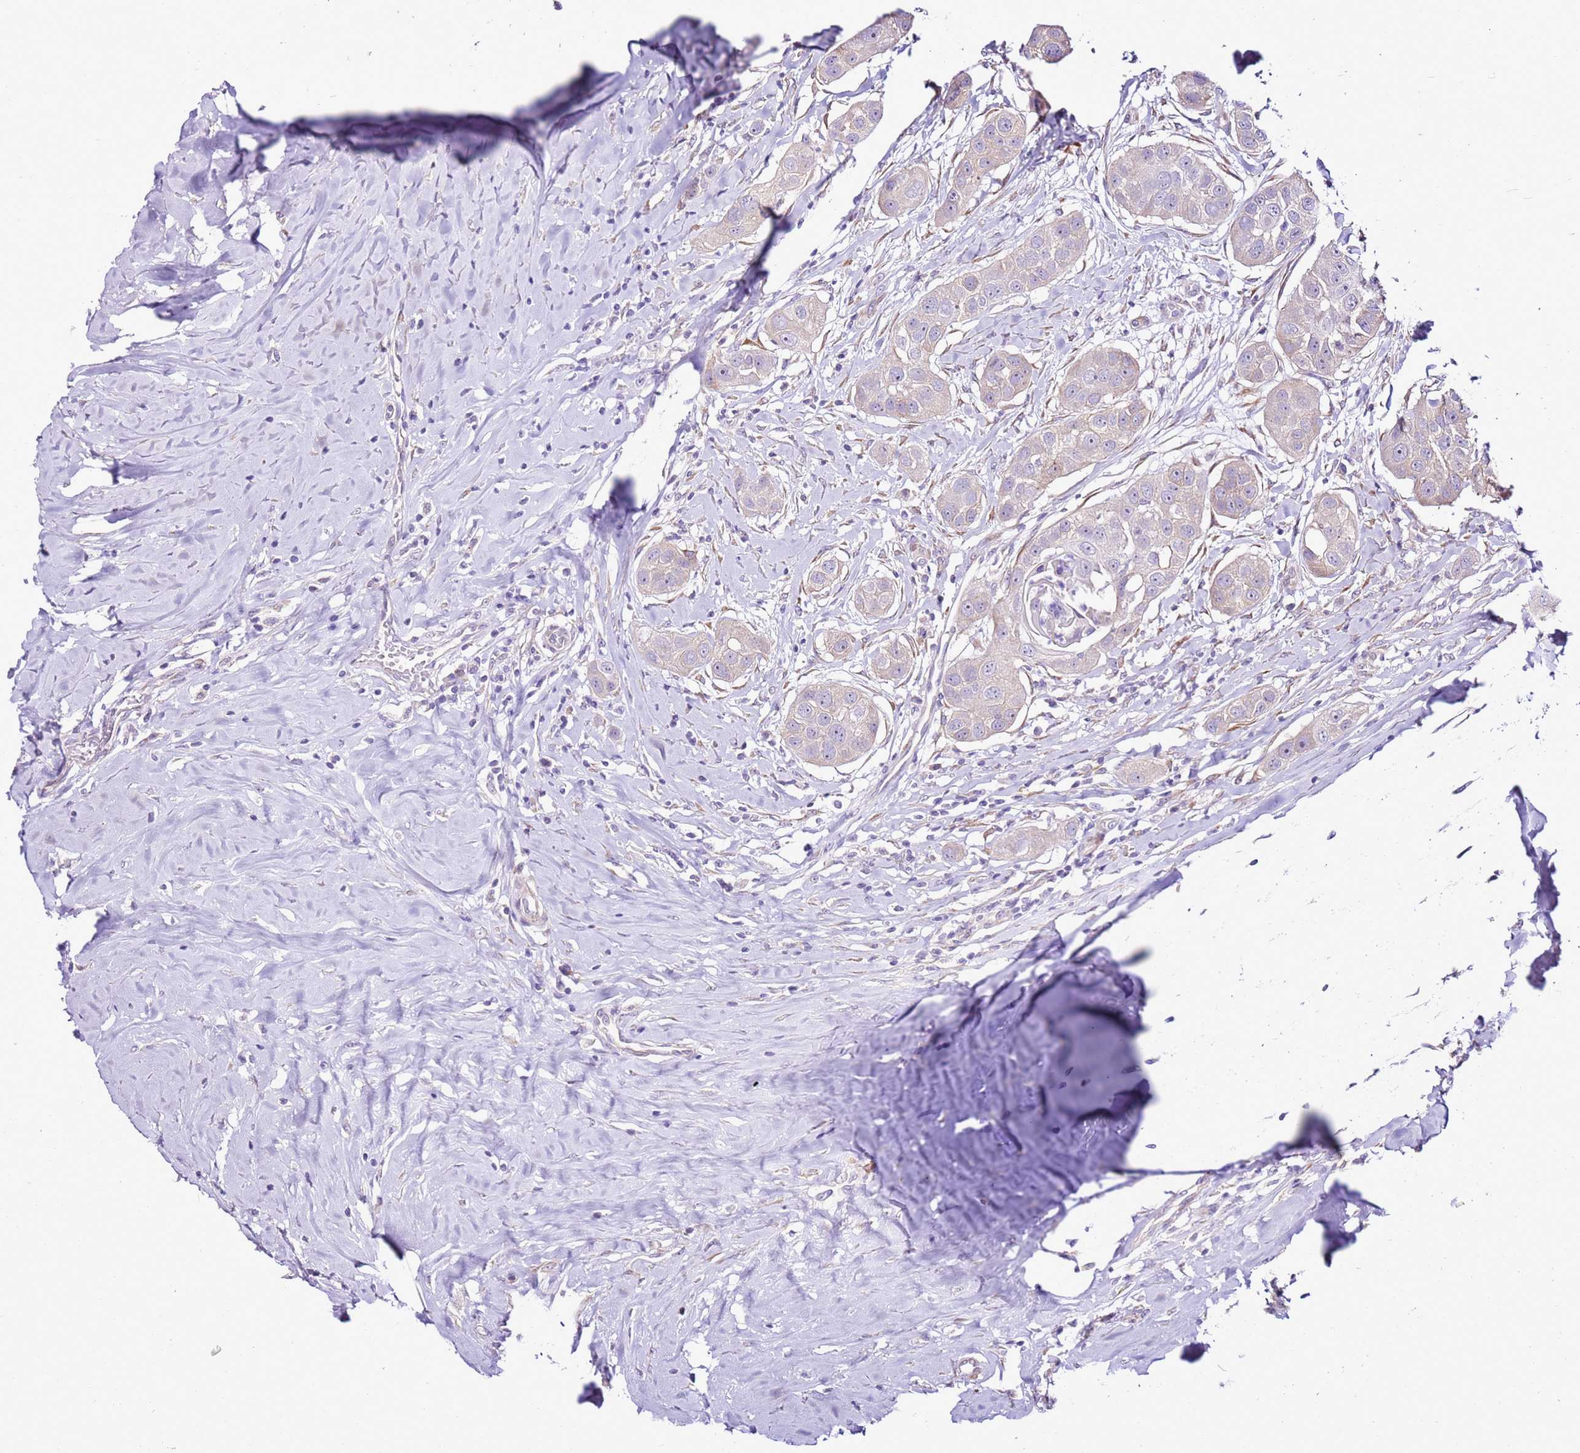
{"staining": {"intensity": "weak", "quantity": ">75%", "location": "cytoplasmic/membranous"}, "tissue": "head and neck cancer", "cell_type": "Tumor cells", "image_type": "cancer", "snomed": [{"axis": "morphology", "description": "Normal tissue, NOS"}, {"axis": "morphology", "description": "Squamous cell carcinoma, NOS"}, {"axis": "topography", "description": "Skeletal muscle"}, {"axis": "topography", "description": "Head-Neck"}], "caption": "This micrograph exhibits head and neck cancer (squamous cell carcinoma) stained with immunohistochemistry to label a protein in brown. The cytoplasmic/membranous of tumor cells show weak positivity for the protein. Nuclei are counter-stained blue.", "gene": "SLC38A5", "patient": {"sex": "male", "age": 51}}